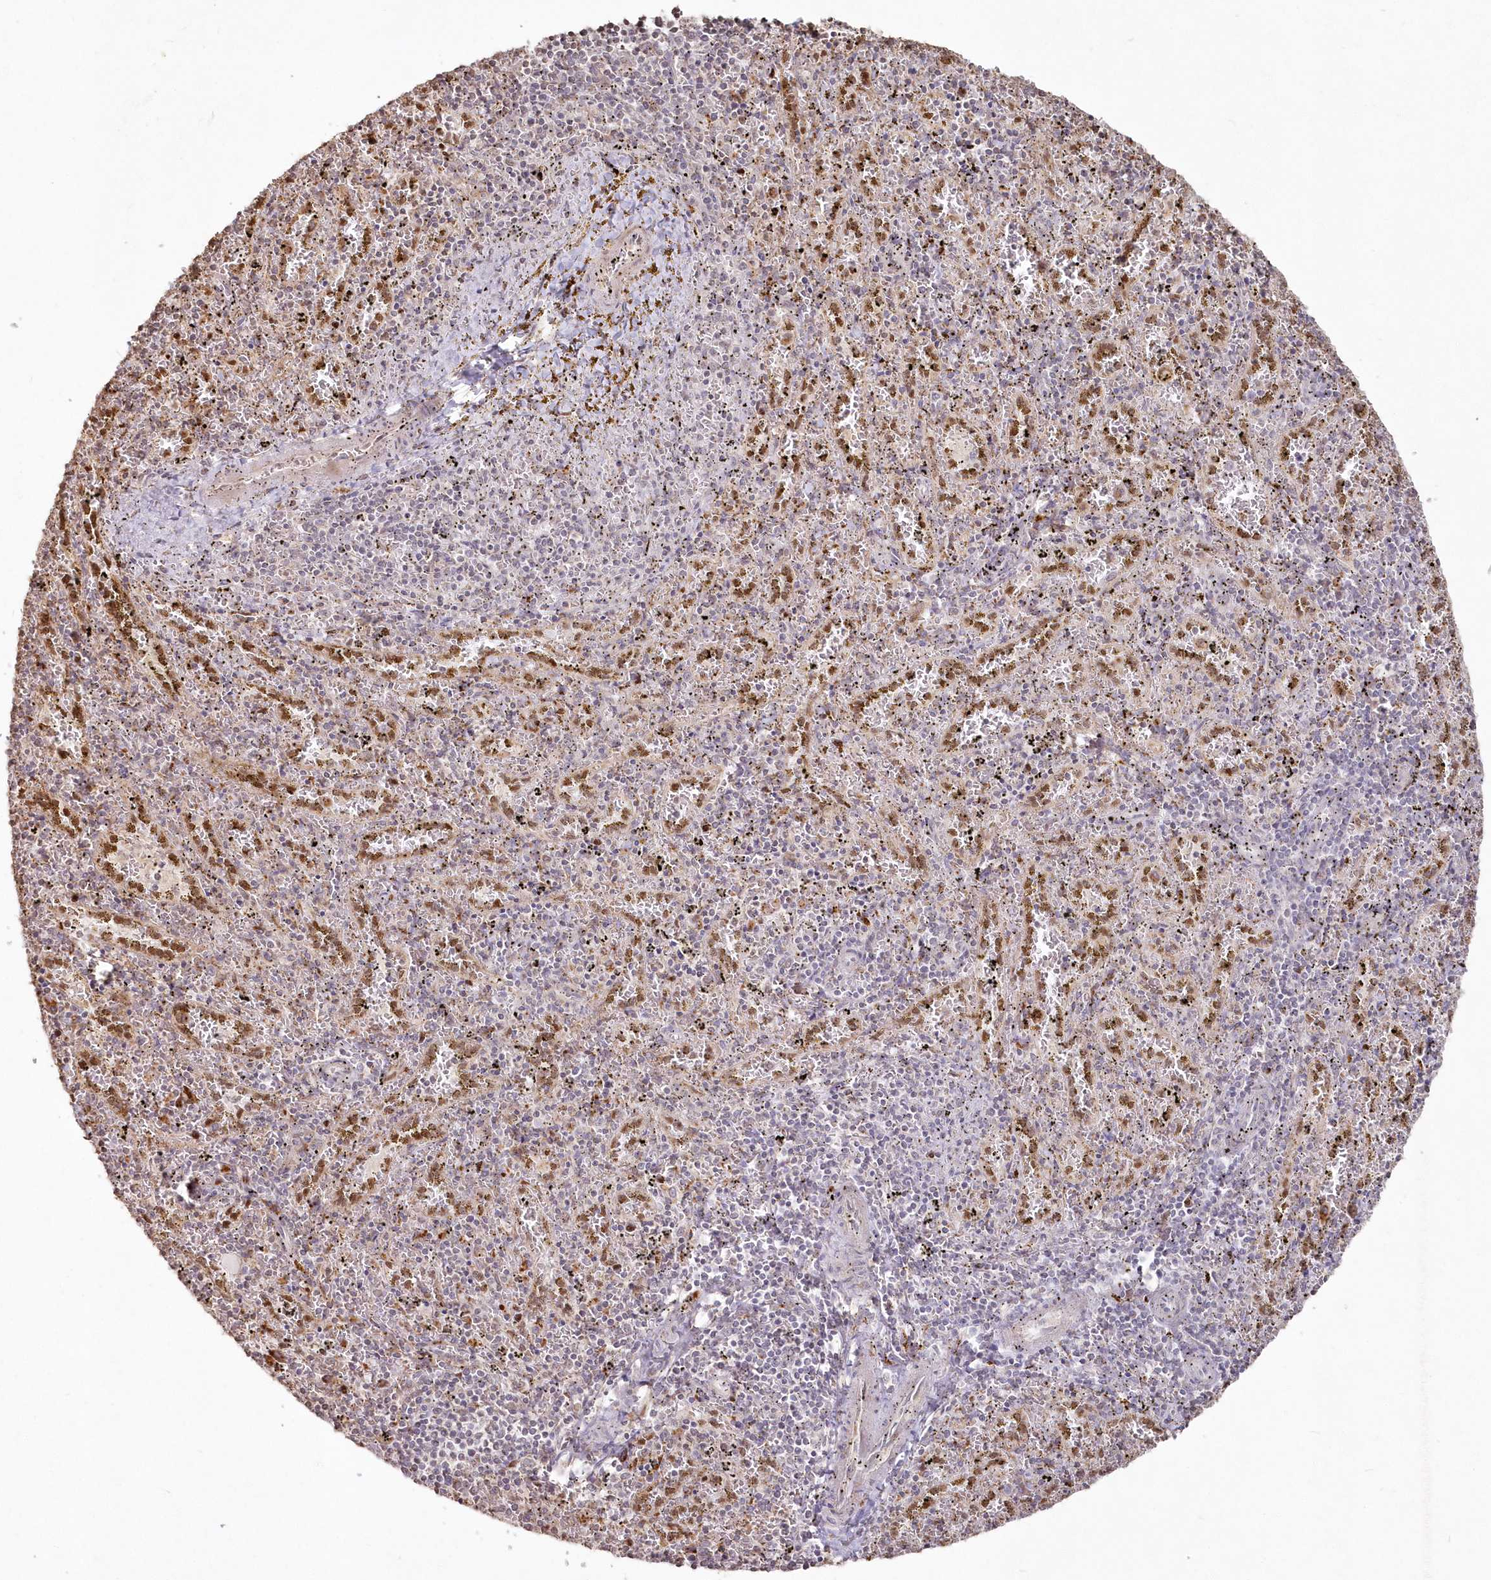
{"staining": {"intensity": "moderate", "quantity": "<25%", "location": "cytoplasmic/membranous"}, "tissue": "spleen", "cell_type": "Cells in red pulp", "image_type": "normal", "snomed": [{"axis": "morphology", "description": "Normal tissue, NOS"}, {"axis": "topography", "description": "Spleen"}], "caption": "Immunohistochemical staining of benign human spleen demonstrates low levels of moderate cytoplasmic/membranous positivity in about <25% of cells in red pulp.", "gene": "ARSB", "patient": {"sex": "male", "age": 11}}